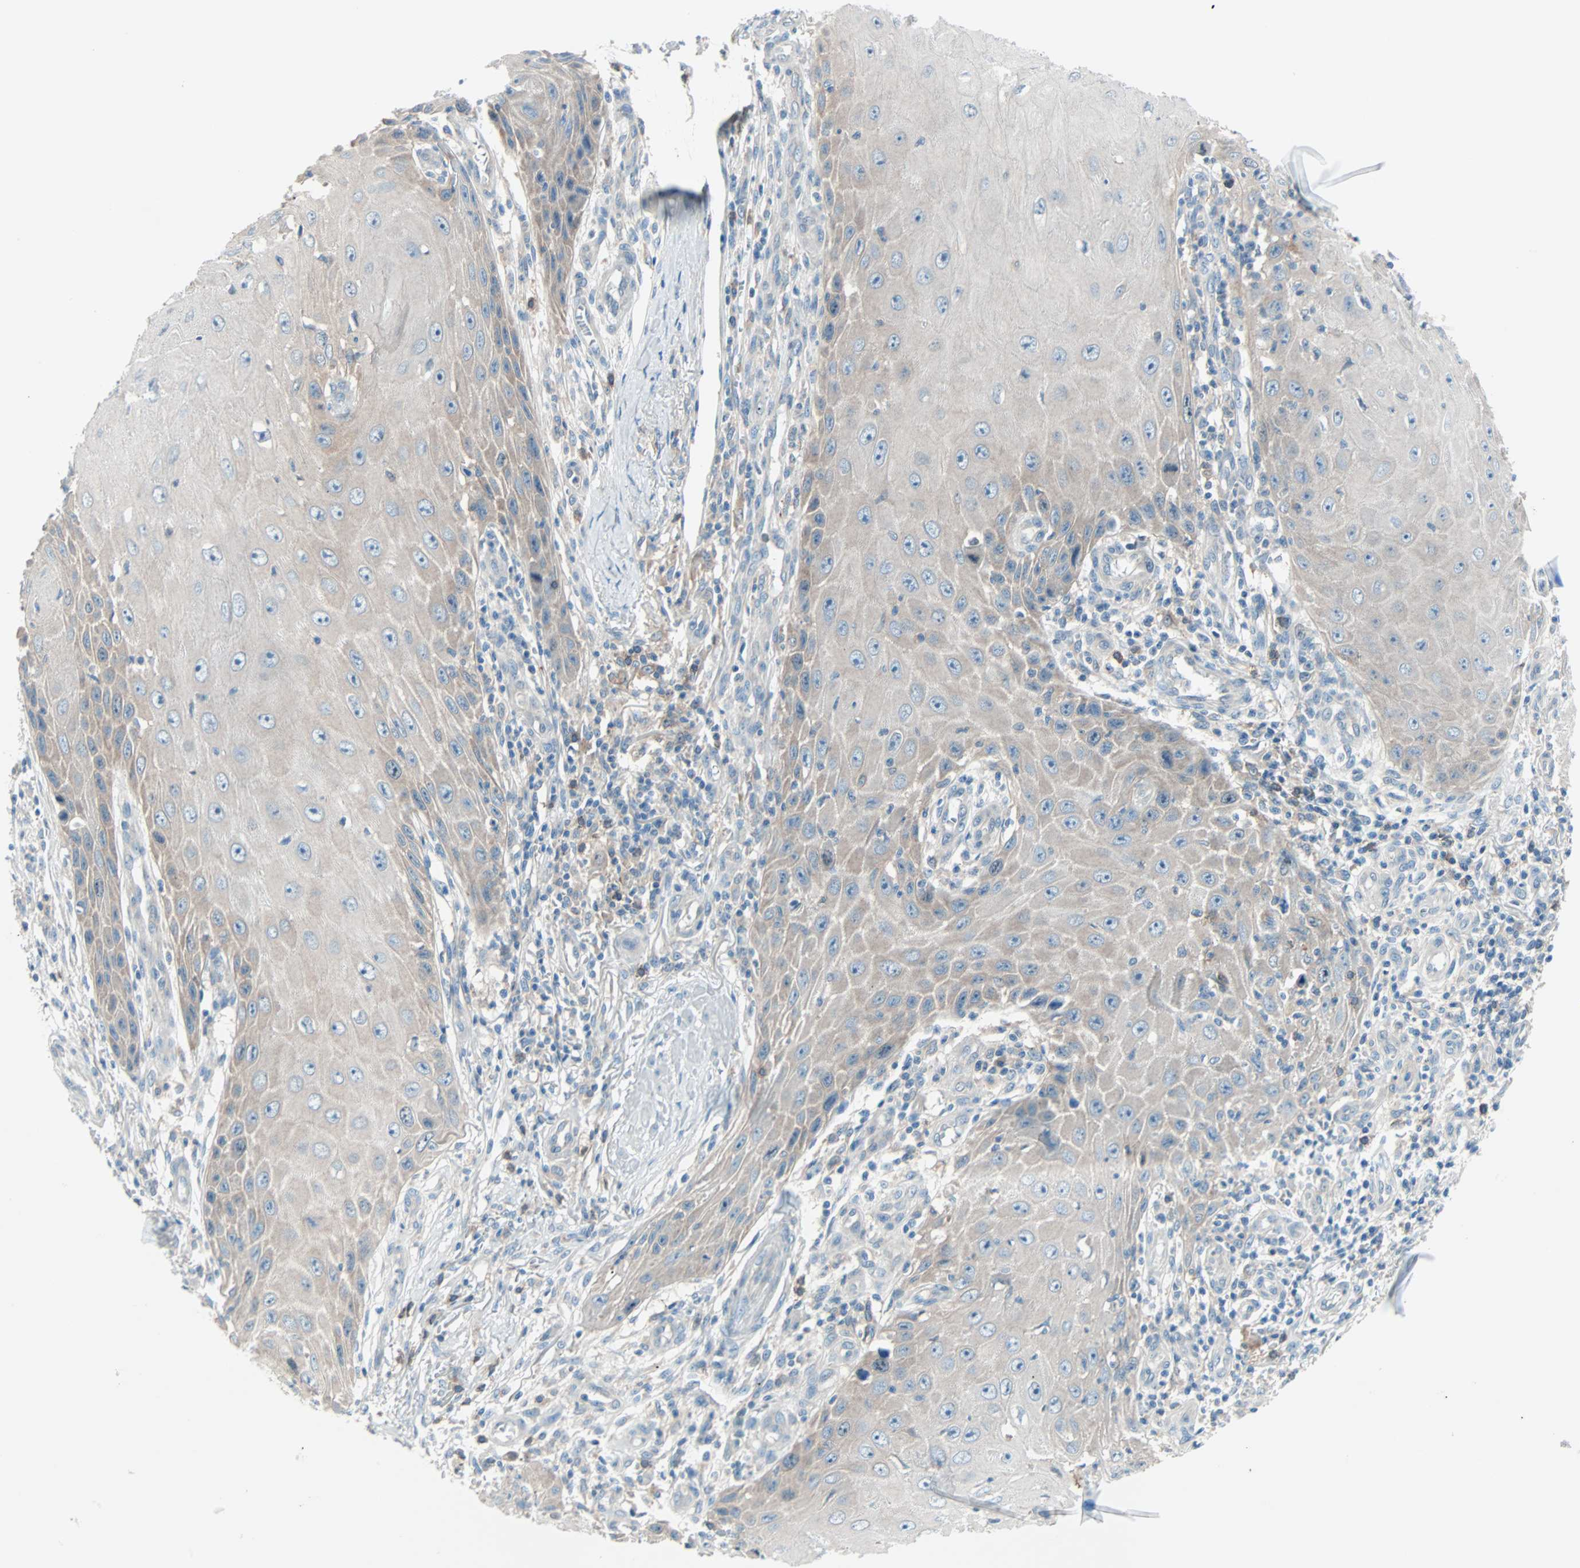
{"staining": {"intensity": "weak", "quantity": "25%-75%", "location": "cytoplasmic/membranous"}, "tissue": "skin cancer", "cell_type": "Tumor cells", "image_type": "cancer", "snomed": [{"axis": "morphology", "description": "Squamous cell carcinoma, NOS"}, {"axis": "topography", "description": "Skin"}], "caption": "IHC staining of skin cancer (squamous cell carcinoma), which reveals low levels of weak cytoplasmic/membranous staining in about 25%-75% of tumor cells indicating weak cytoplasmic/membranous protein expression. The staining was performed using DAB (brown) for protein detection and nuclei were counterstained in hematoxylin (blue).", "gene": "SMIM8", "patient": {"sex": "female", "age": 73}}